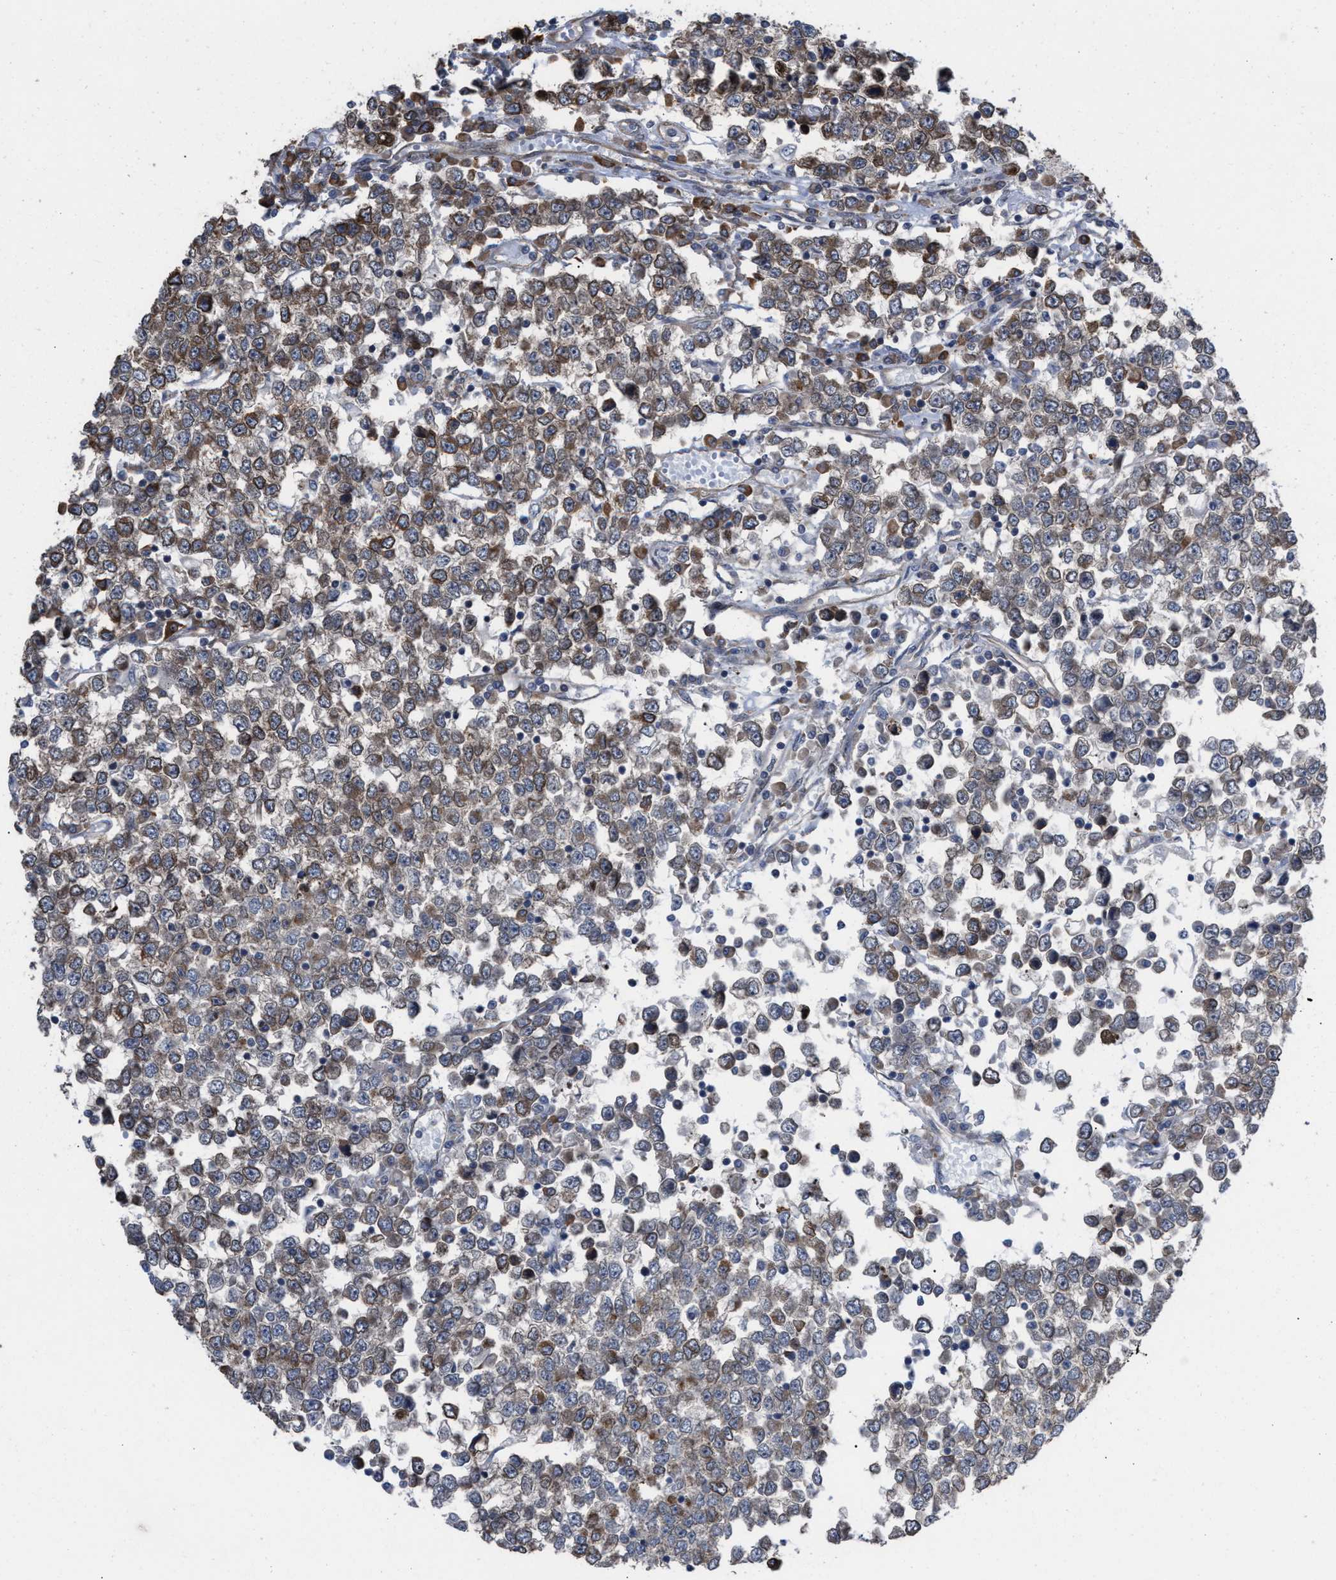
{"staining": {"intensity": "moderate", "quantity": ">75%", "location": "cytoplasmic/membranous"}, "tissue": "testis cancer", "cell_type": "Tumor cells", "image_type": "cancer", "snomed": [{"axis": "morphology", "description": "Seminoma, NOS"}, {"axis": "topography", "description": "Testis"}], "caption": "About >75% of tumor cells in human seminoma (testis) reveal moderate cytoplasmic/membranous protein positivity as visualized by brown immunohistochemical staining.", "gene": "TP53BP2", "patient": {"sex": "male", "age": 65}}